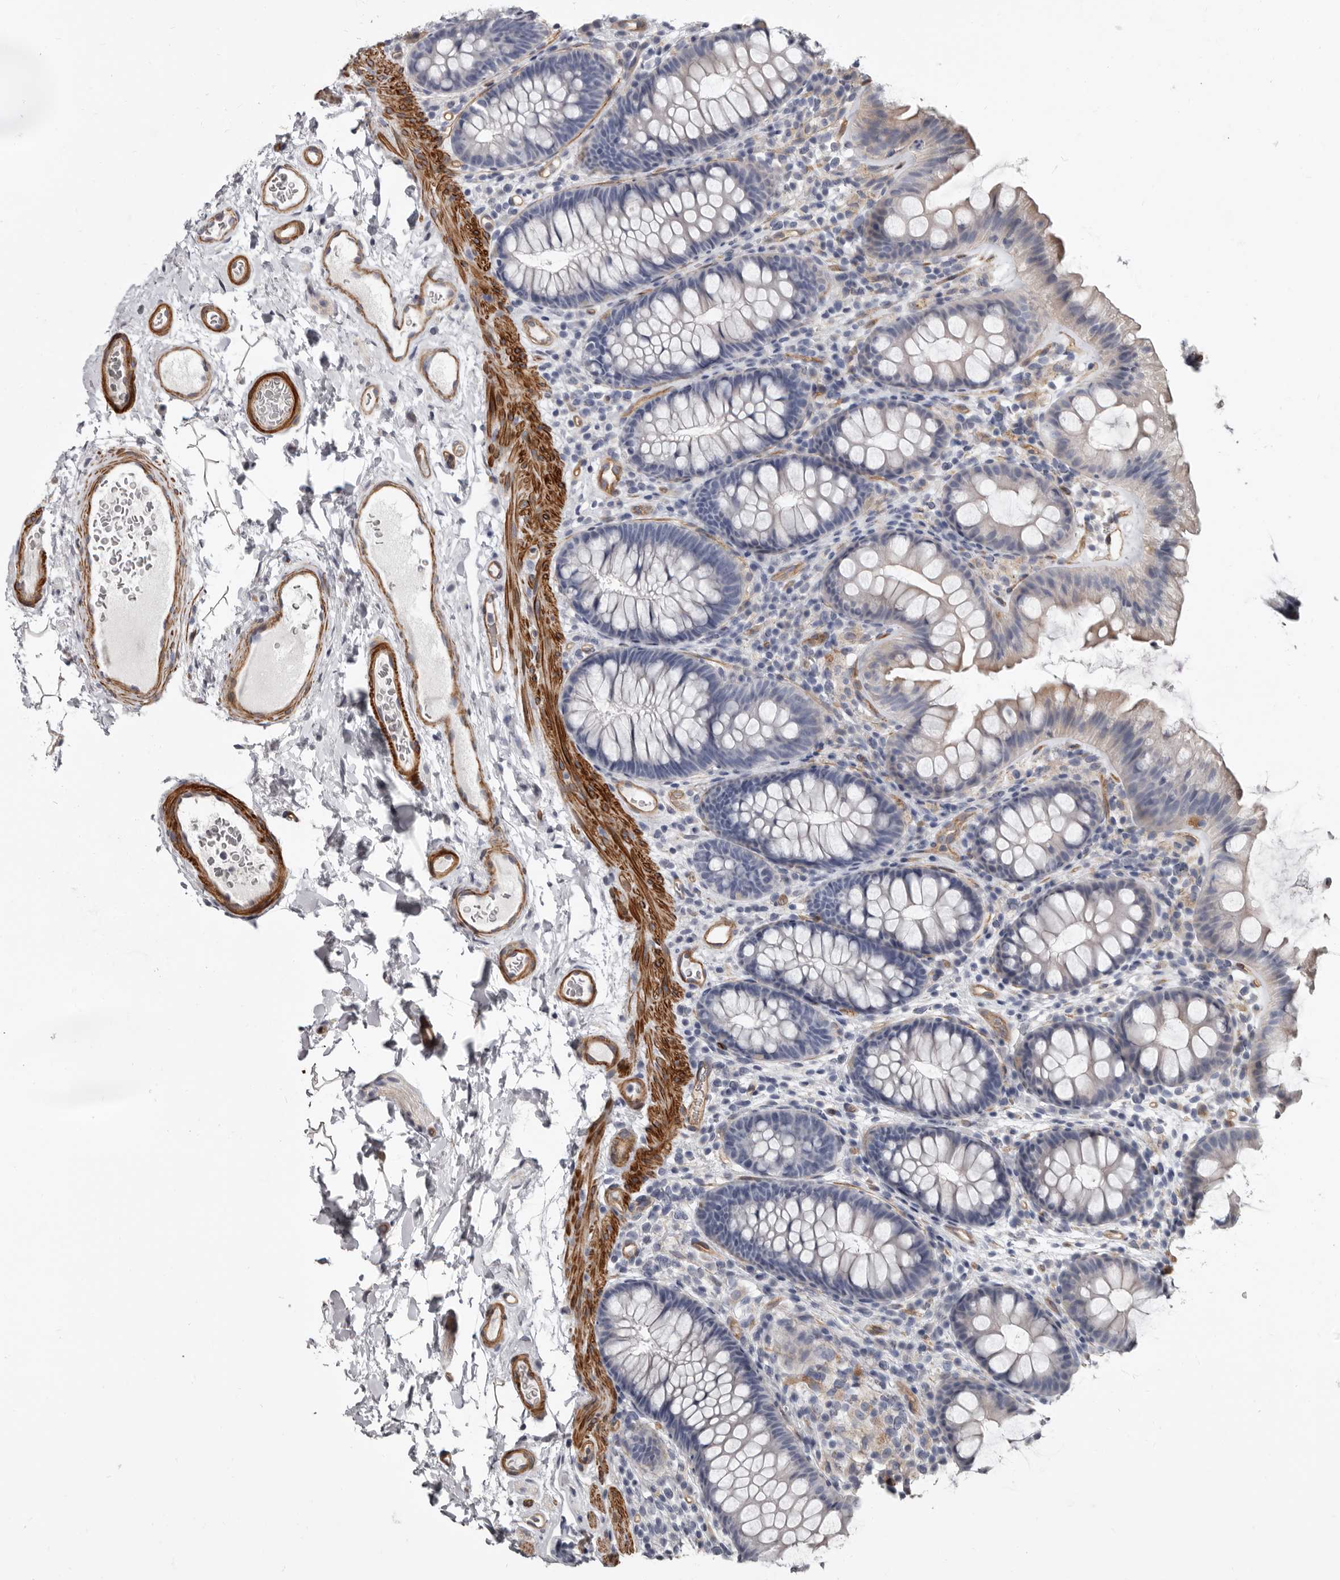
{"staining": {"intensity": "moderate", "quantity": "<25%", "location": "cytoplasmic/membranous"}, "tissue": "colon", "cell_type": "Endothelial cells", "image_type": "normal", "snomed": [{"axis": "morphology", "description": "Normal tissue, NOS"}, {"axis": "topography", "description": "Colon"}], "caption": "IHC (DAB) staining of unremarkable colon reveals moderate cytoplasmic/membranous protein positivity in approximately <25% of endothelial cells. The protein is stained brown, and the nuclei are stained in blue (DAB (3,3'-diaminobenzidine) IHC with brightfield microscopy, high magnification).", "gene": "ADGRL4", "patient": {"sex": "female", "age": 62}}